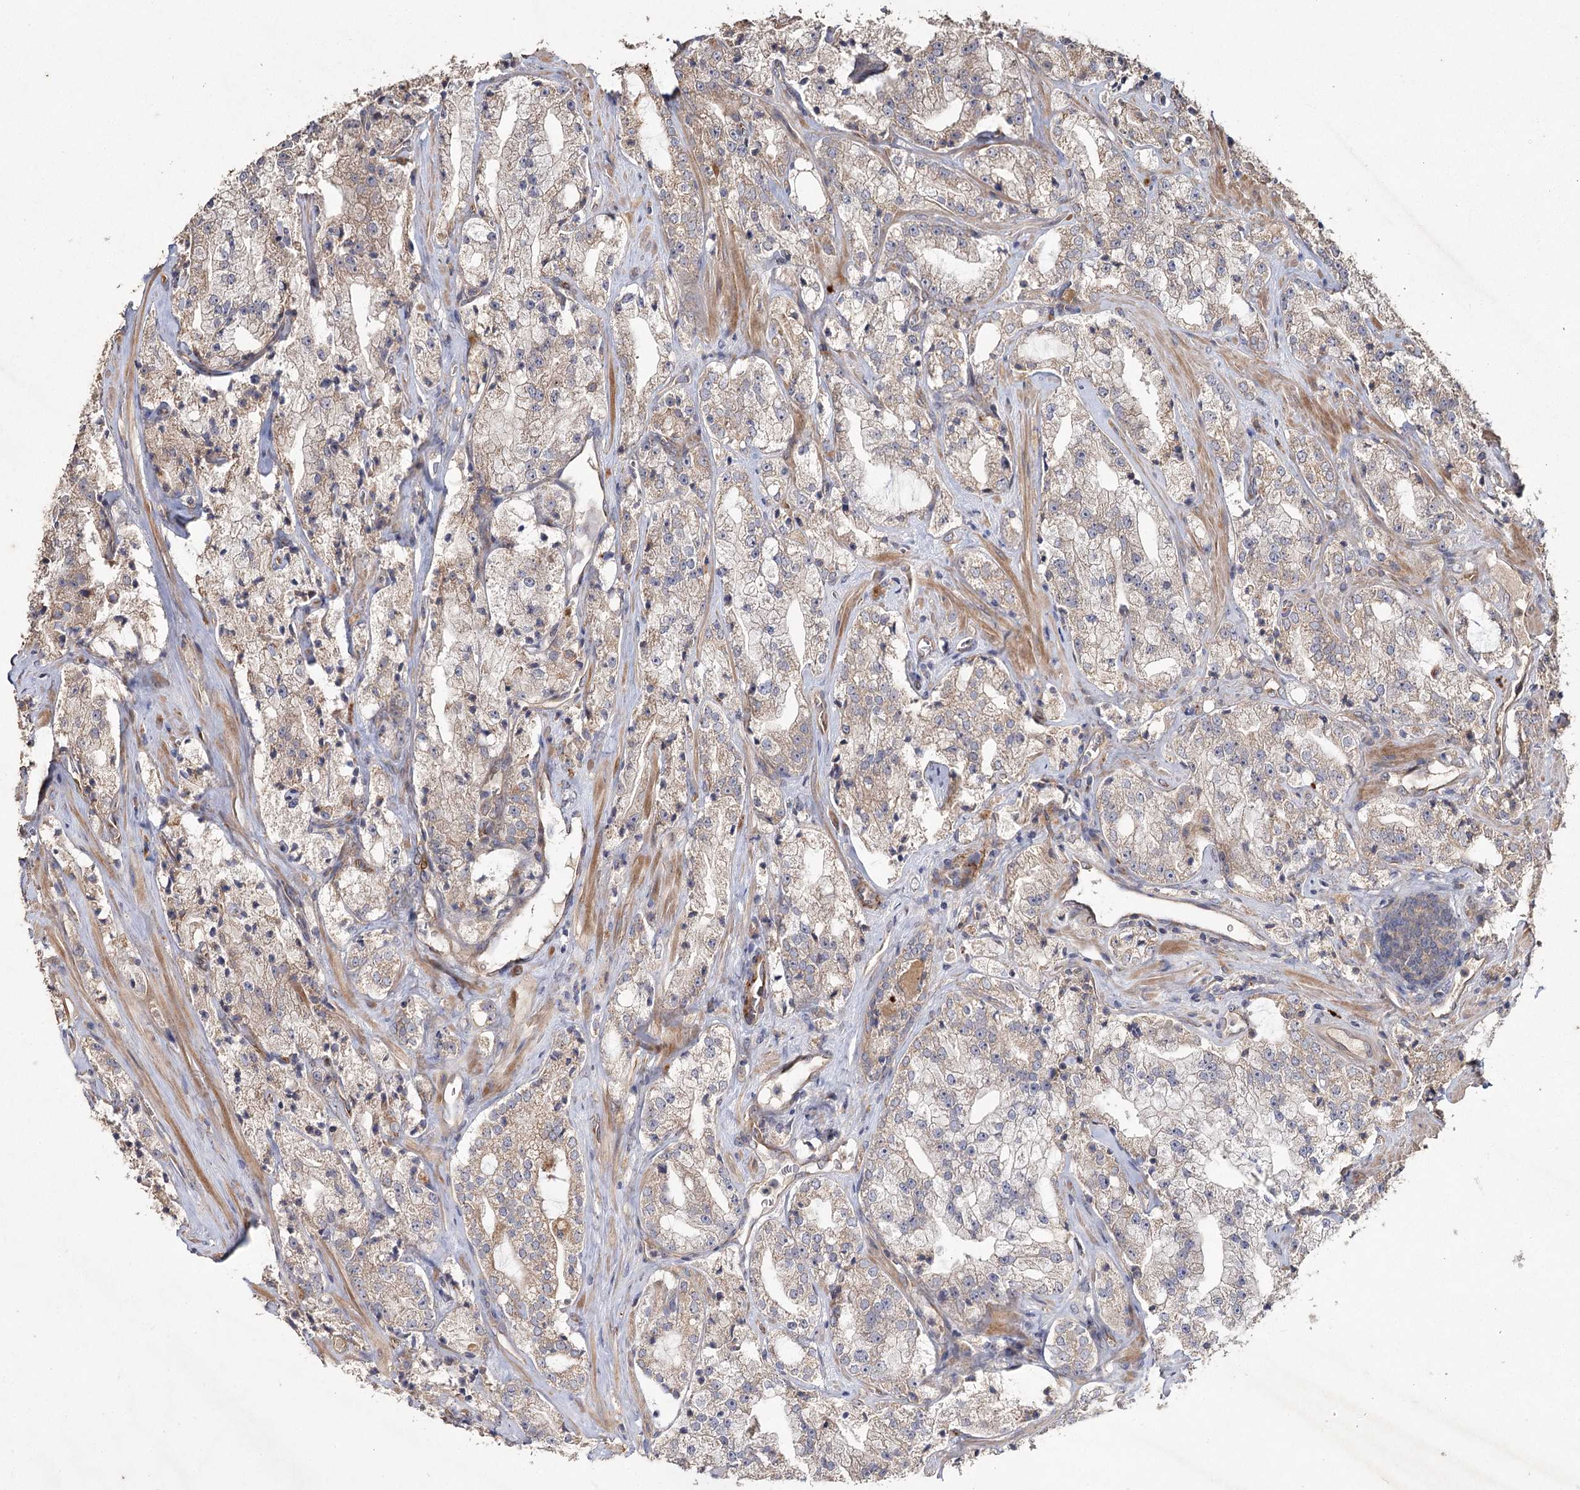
{"staining": {"intensity": "weak", "quantity": "25%-75%", "location": "cytoplasmic/membranous"}, "tissue": "prostate cancer", "cell_type": "Tumor cells", "image_type": "cancer", "snomed": [{"axis": "morphology", "description": "Adenocarcinoma, High grade"}, {"axis": "topography", "description": "Prostate"}], "caption": "Adenocarcinoma (high-grade) (prostate) stained for a protein (brown) shows weak cytoplasmic/membranous positive expression in about 25%-75% of tumor cells.", "gene": "RIN2", "patient": {"sex": "male", "age": 64}}